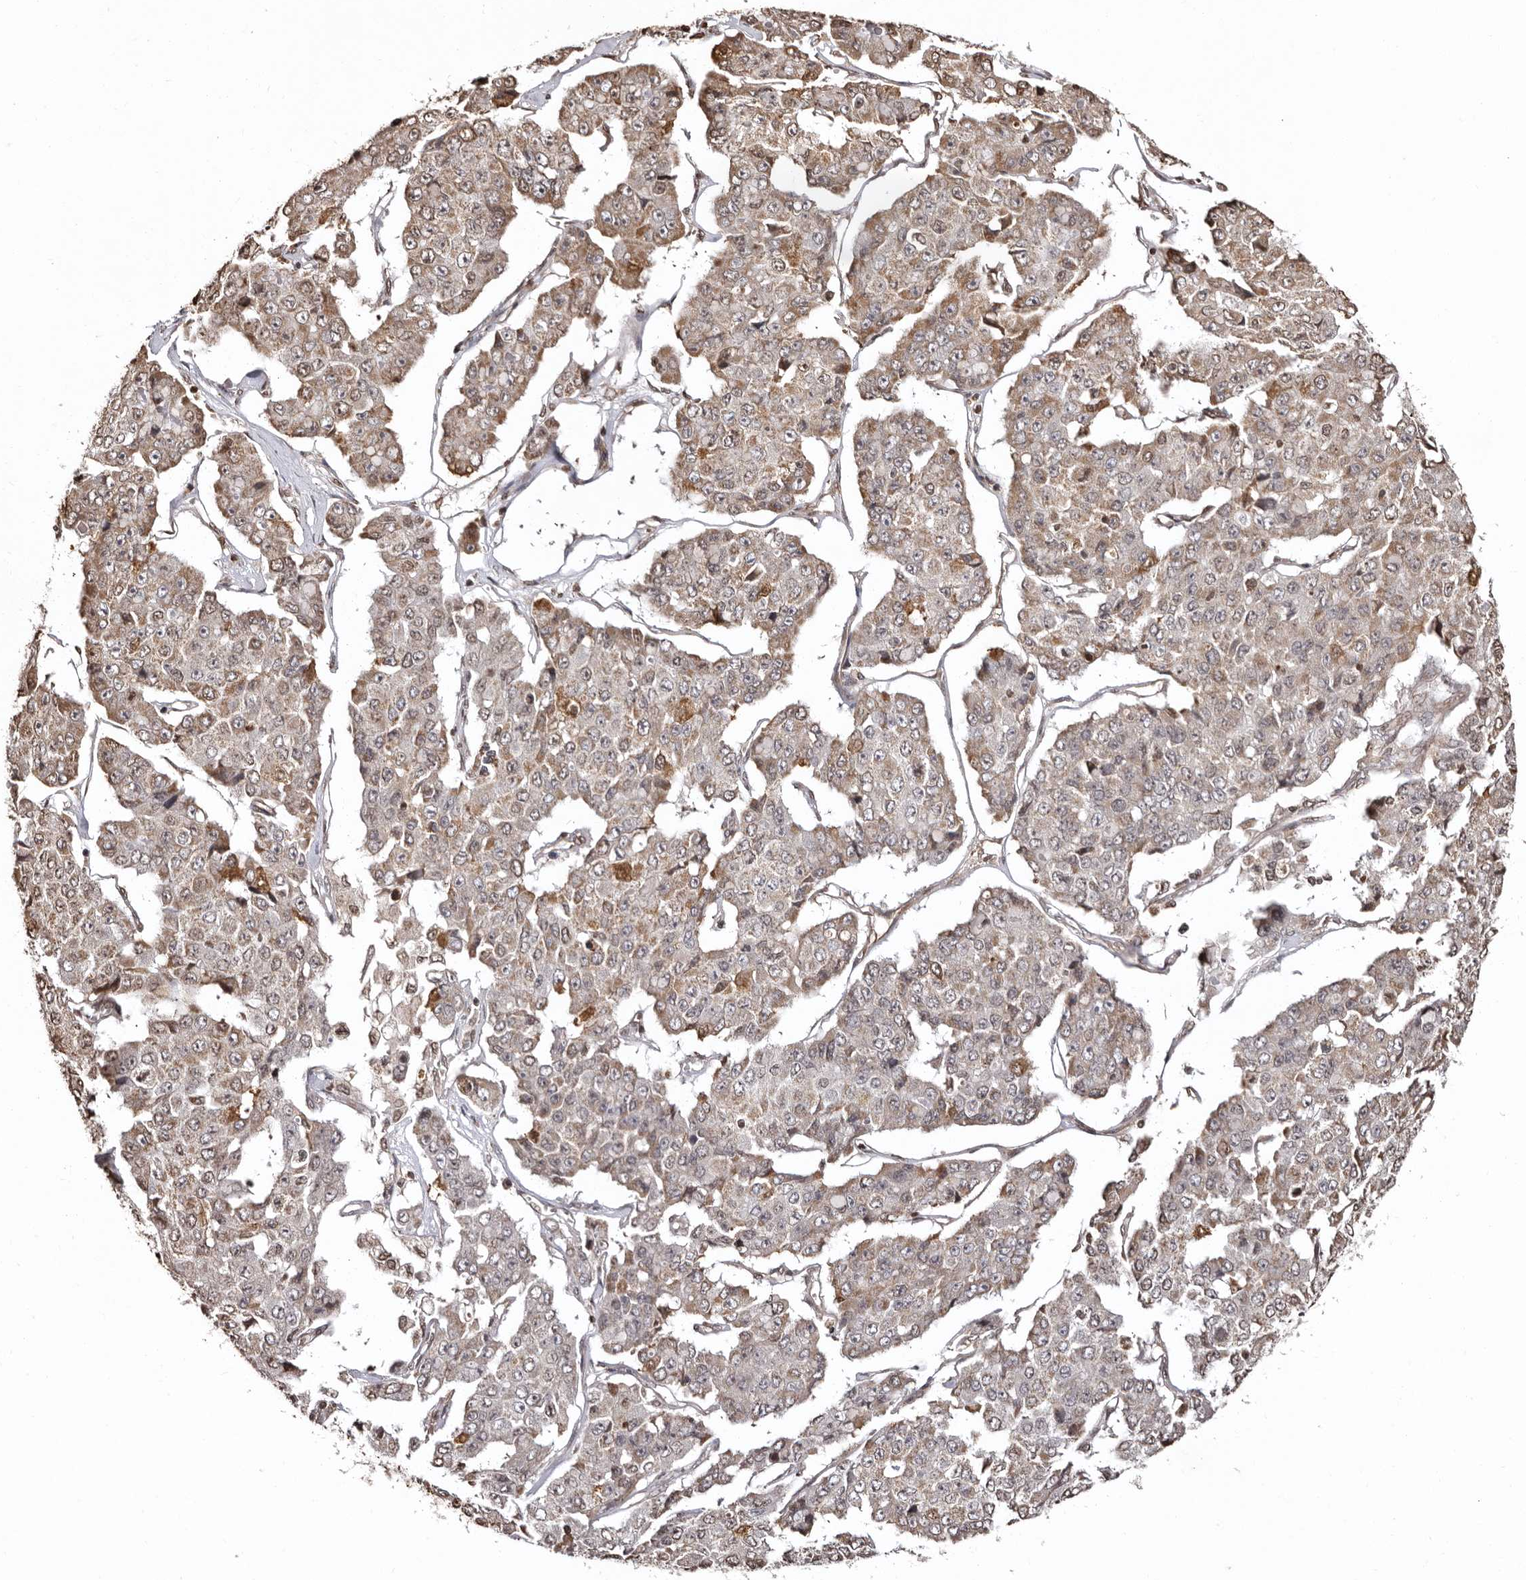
{"staining": {"intensity": "moderate", "quantity": "<25%", "location": "cytoplasmic/membranous"}, "tissue": "pancreatic cancer", "cell_type": "Tumor cells", "image_type": "cancer", "snomed": [{"axis": "morphology", "description": "Adenocarcinoma, NOS"}, {"axis": "topography", "description": "Pancreas"}], "caption": "An image of human pancreatic cancer (adenocarcinoma) stained for a protein displays moderate cytoplasmic/membranous brown staining in tumor cells.", "gene": "CCDC190", "patient": {"sex": "male", "age": 50}}